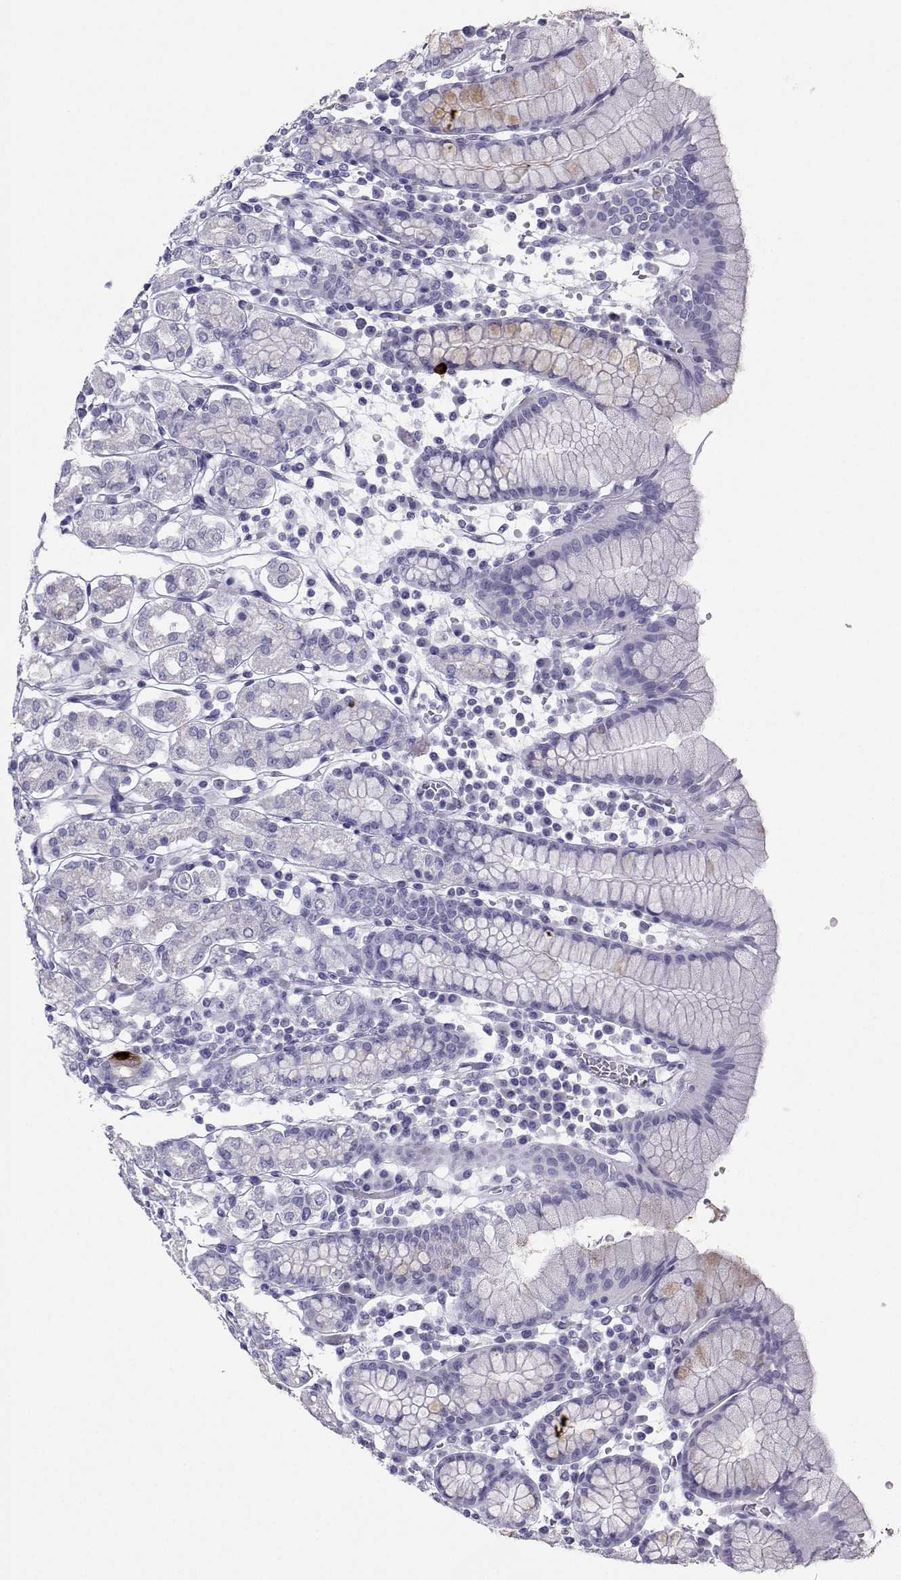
{"staining": {"intensity": "strong", "quantity": "<25%", "location": "cytoplasmic/membranous"}, "tissue": "stomach", "cell_type": "Glandular cells", "image_type": "normal", "snomed": [{"axis": "morphology", "description": "Normal tissue, NOS"}, {"axis": "topography", "description": "Stomach, upper"}, {"axis": "topography", "description": "Stomach"}], "caption": "Immunohistochemical staining of normal human stomach exhibits <25% levels of strong cytoplasmic/membranous protein staining in about <25% of glandular cells. (DAB IHC with brightfield microscopy, high magnification).", "gene": "SST", "patient": {"sex": "male", "age": 62}}